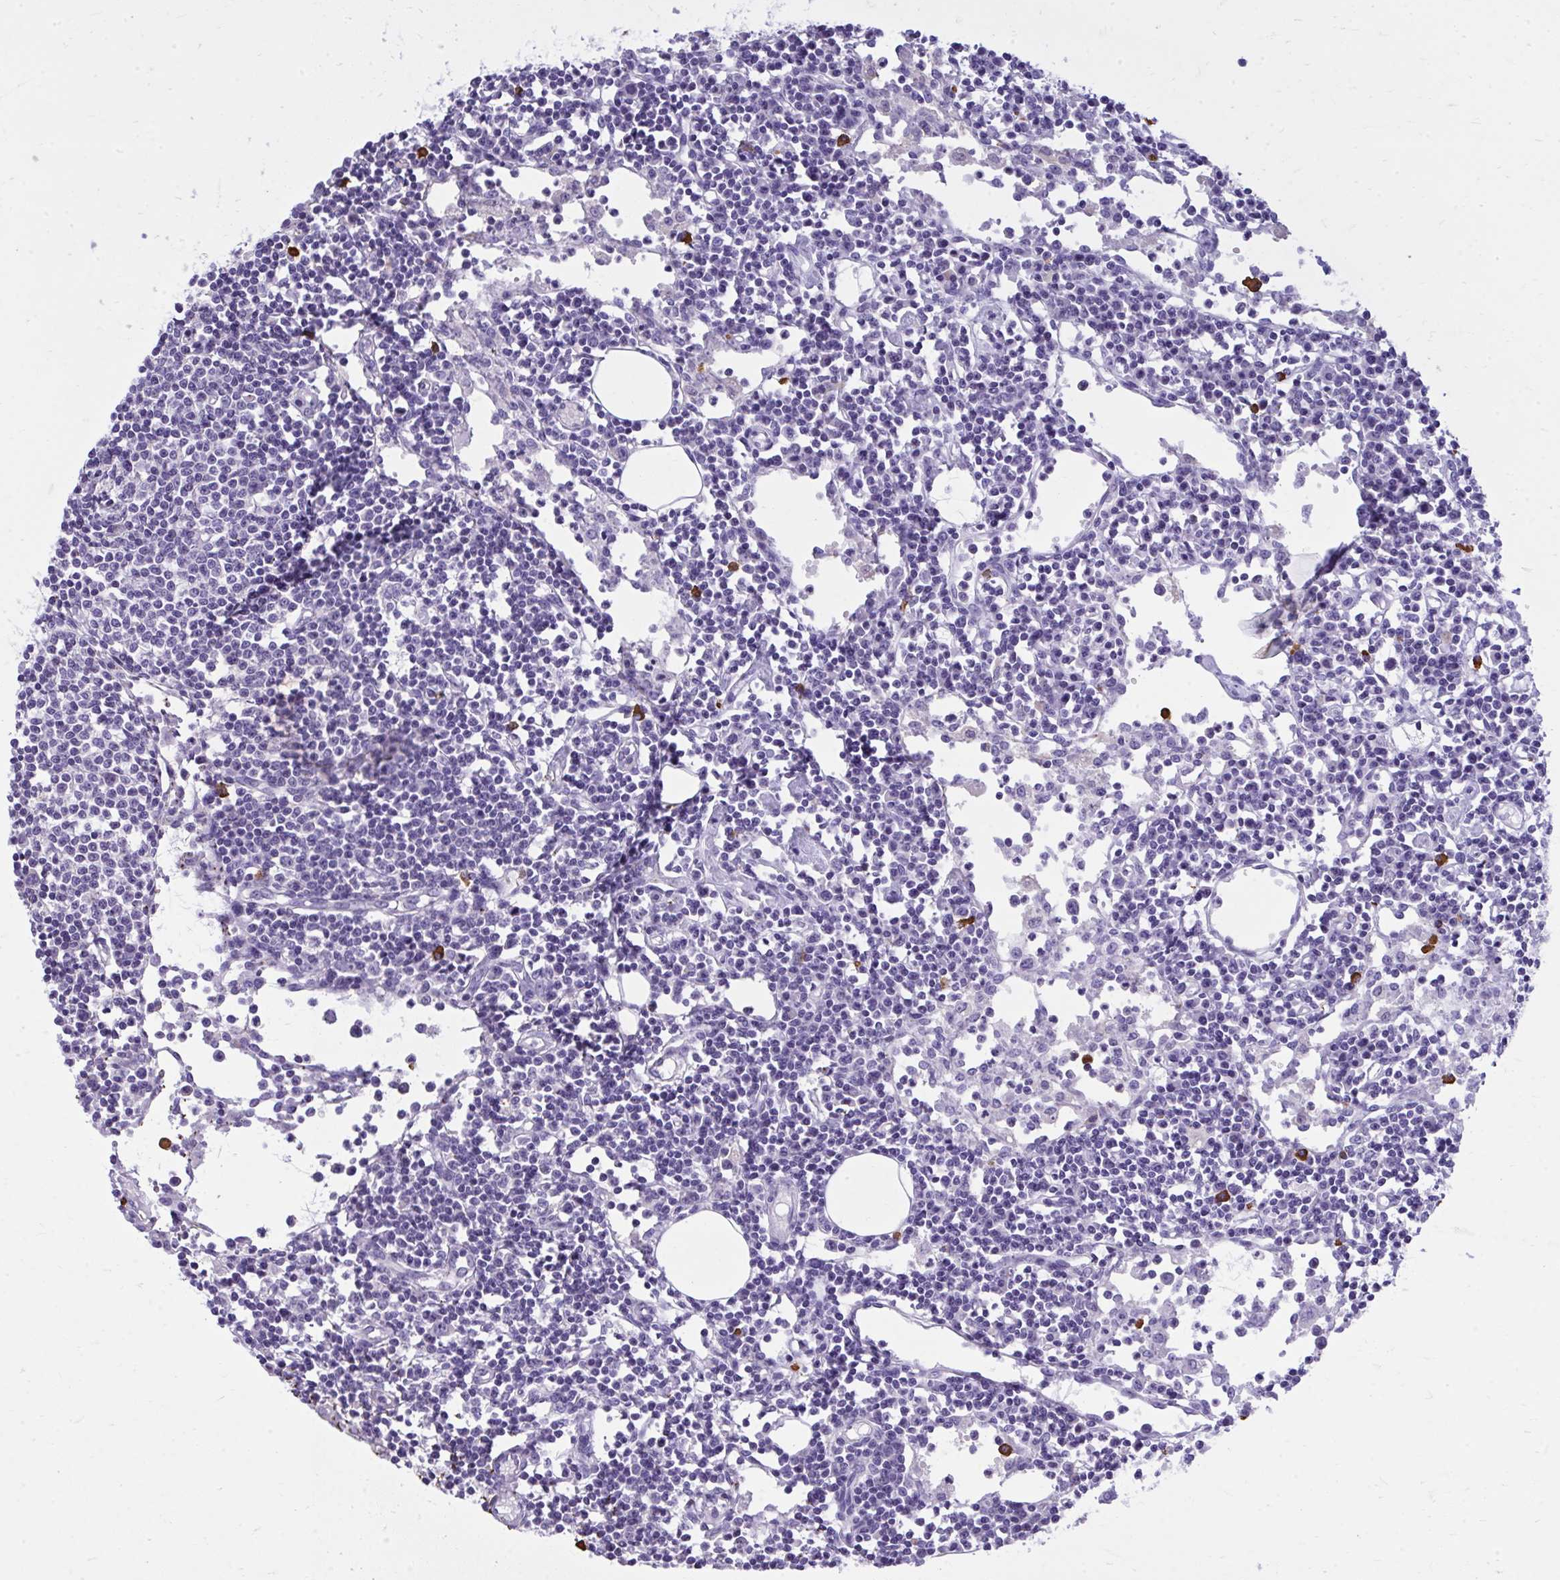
{"staining": {"intensity": "negative", "quantity": "none", "location": "none"}, "tissue": "lymph node", "cell_type": "Germinal center cells", "image_type": "normal", "snomed": [{"axis": "morphology", "description": "Normal tissue, NOS"}, {"axis": "topography", "description": "Lymph node"}], "caption": "Protein analysis of benign lymph node displays no significant positivity in germinal center cells. Brightfield microscopy of IHC stained with DAB (brown) and hematoxylin (blue), captured at high magnification.", "gene": "PSD", "patient": {"sex": "female", "age": 78}}